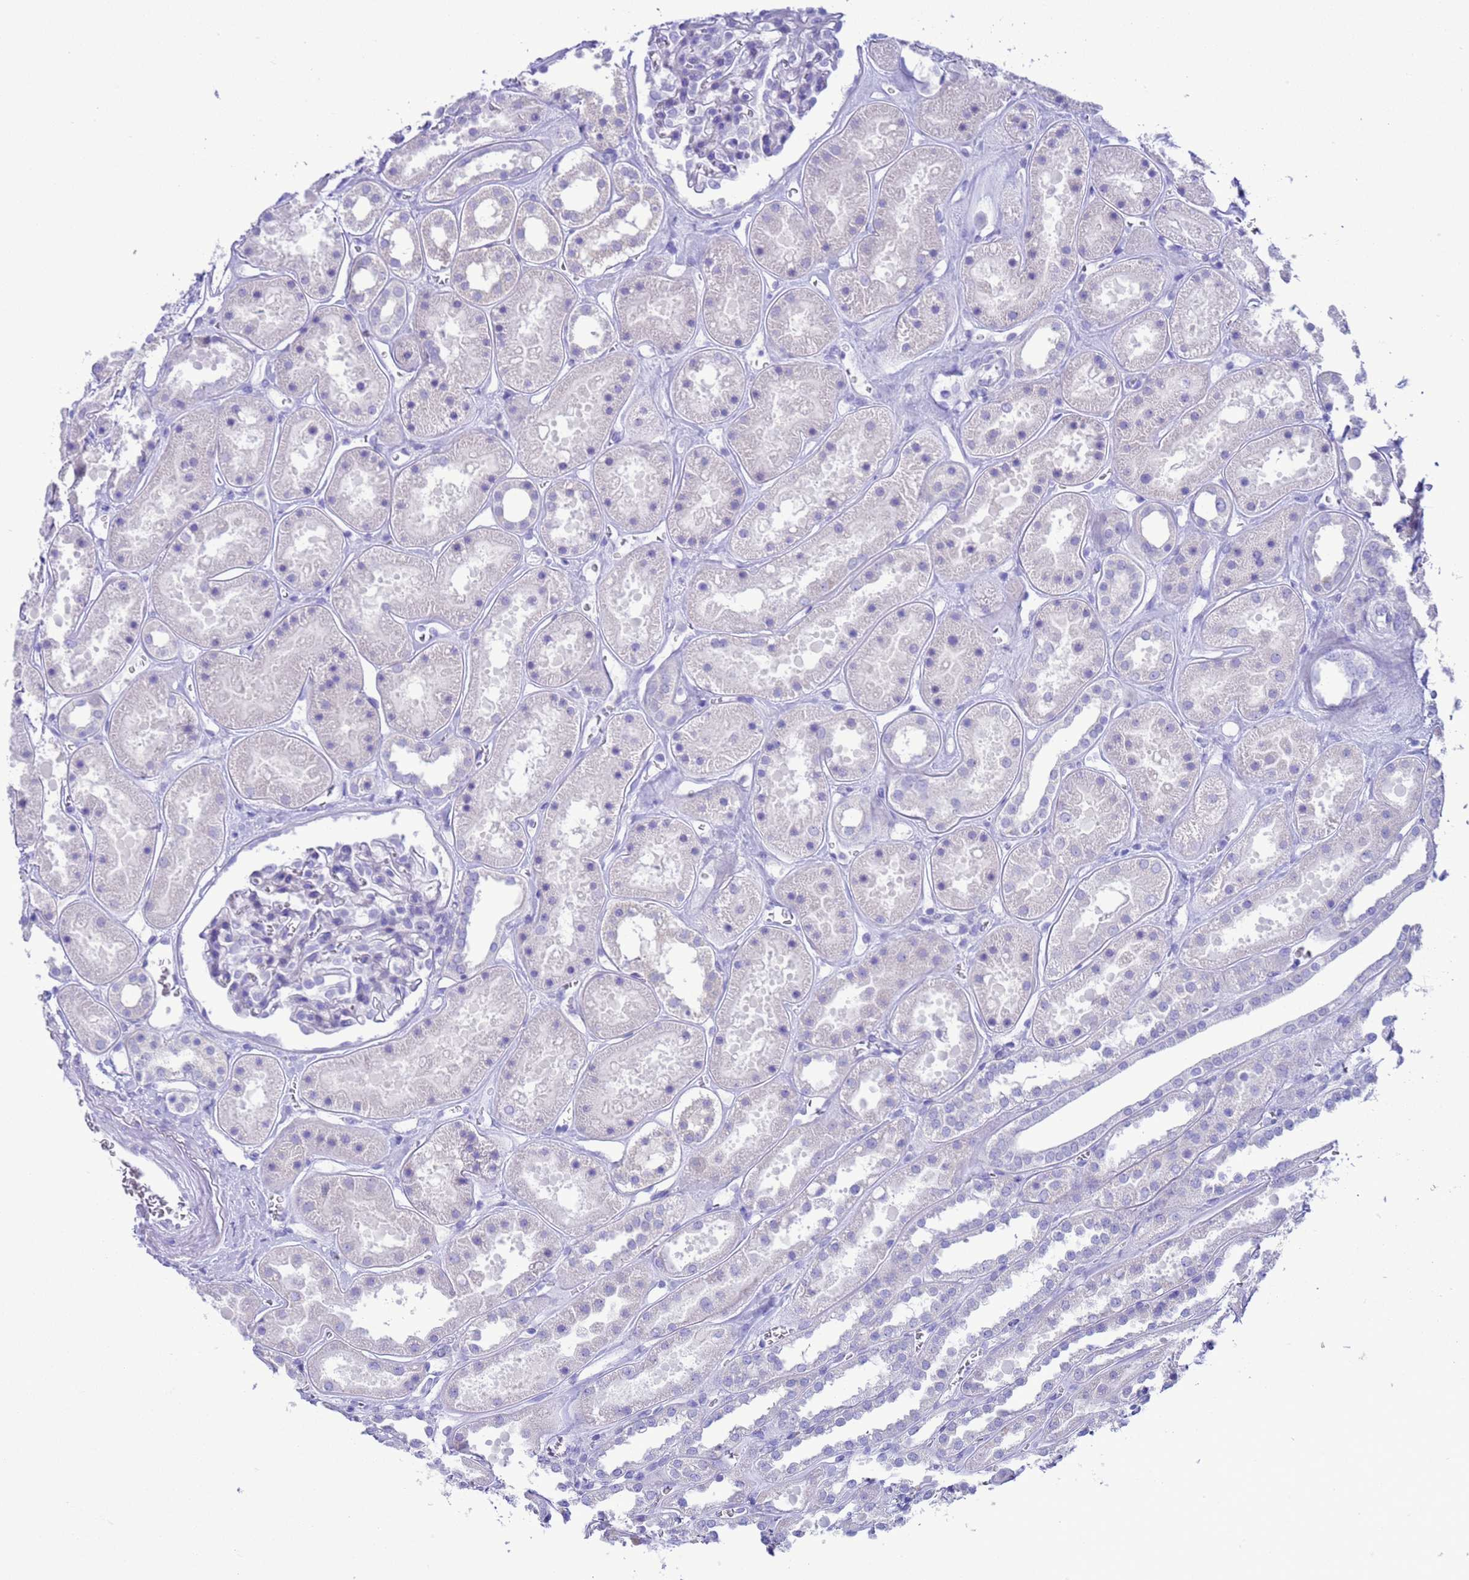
{"staining": {"intensity": "negative", "quantity": "none", "location": "none"}, "tissue": "kidney", "cell_type": "Cells in glomeruli", "image_type": "normal", "snomed": [{"axis": "morphology", "description": "Normal tissue, NOS"}, {"axis": "topography", "description": "Kidney"}], "caption": "An IHC micrograph of benign kidney is shown. There is no staining in cells in glomeruli of kidney. The staining was performed using DAB to visualize the protein expression in brown, while the nuclei were stained in blue with hematoxylin (Magnification: 20x).", "gene": "GSTM1", "patient": {"sex": "female", "age": 41}}